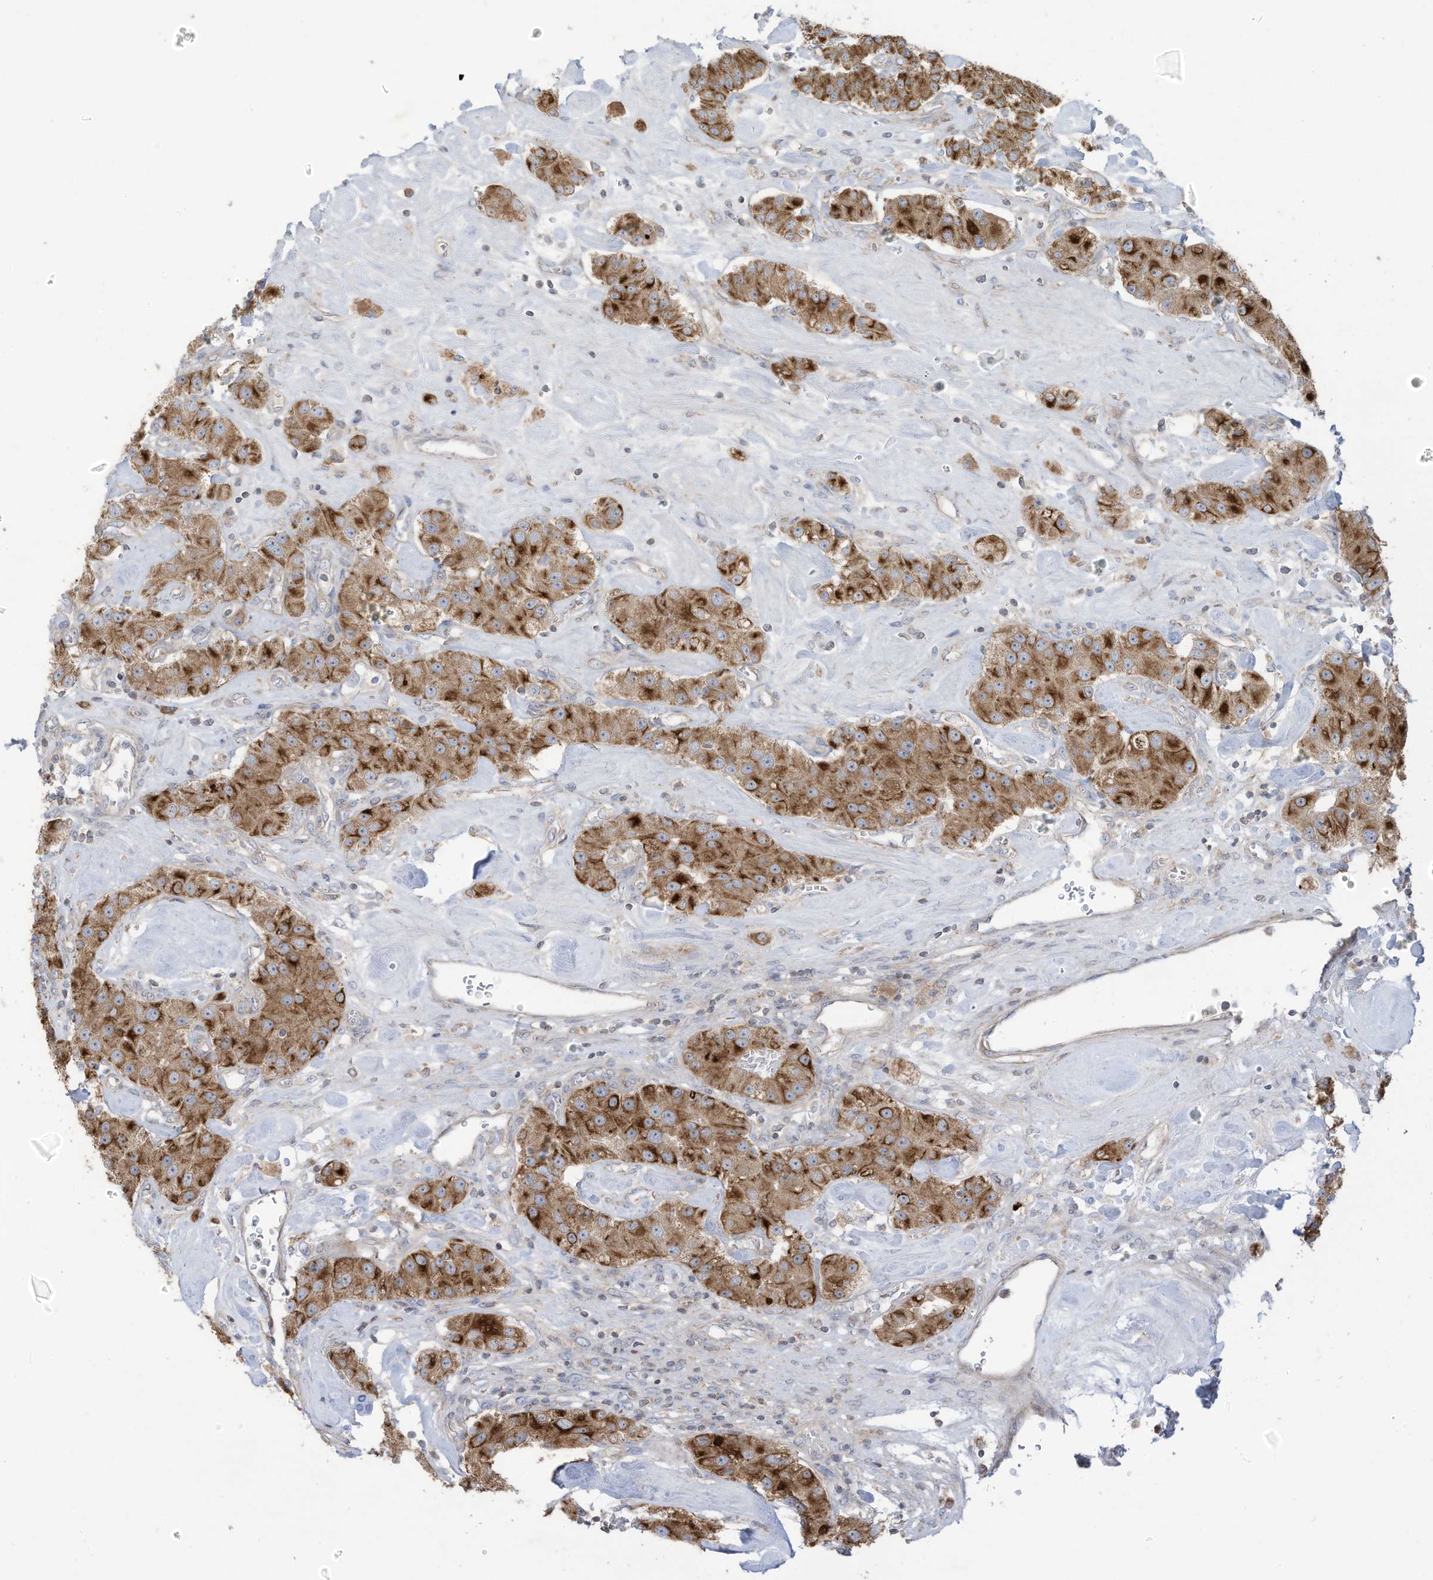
{"staining": {"intensity": "strong", "quantity": ">75%", "location": "cytoplasmic/membranous"}, "tissue": "carcinoid", "cell_type": "Tumor cells", "image_type": "cancer", "snomed": [{"axis": "morphology", "description": "Carcinoid, malignant, NOS"}, {"axis": "topography", "description": "Pancreas"}], "caption": "Immunohistochemistry (IHC) (DAB) staining of carcinoid displays strong cytoplasmic/membranous protein expression in about >75% of tumor cells.", "gene": "CGAS", "patient": {"sex": "male", "age": 41}}